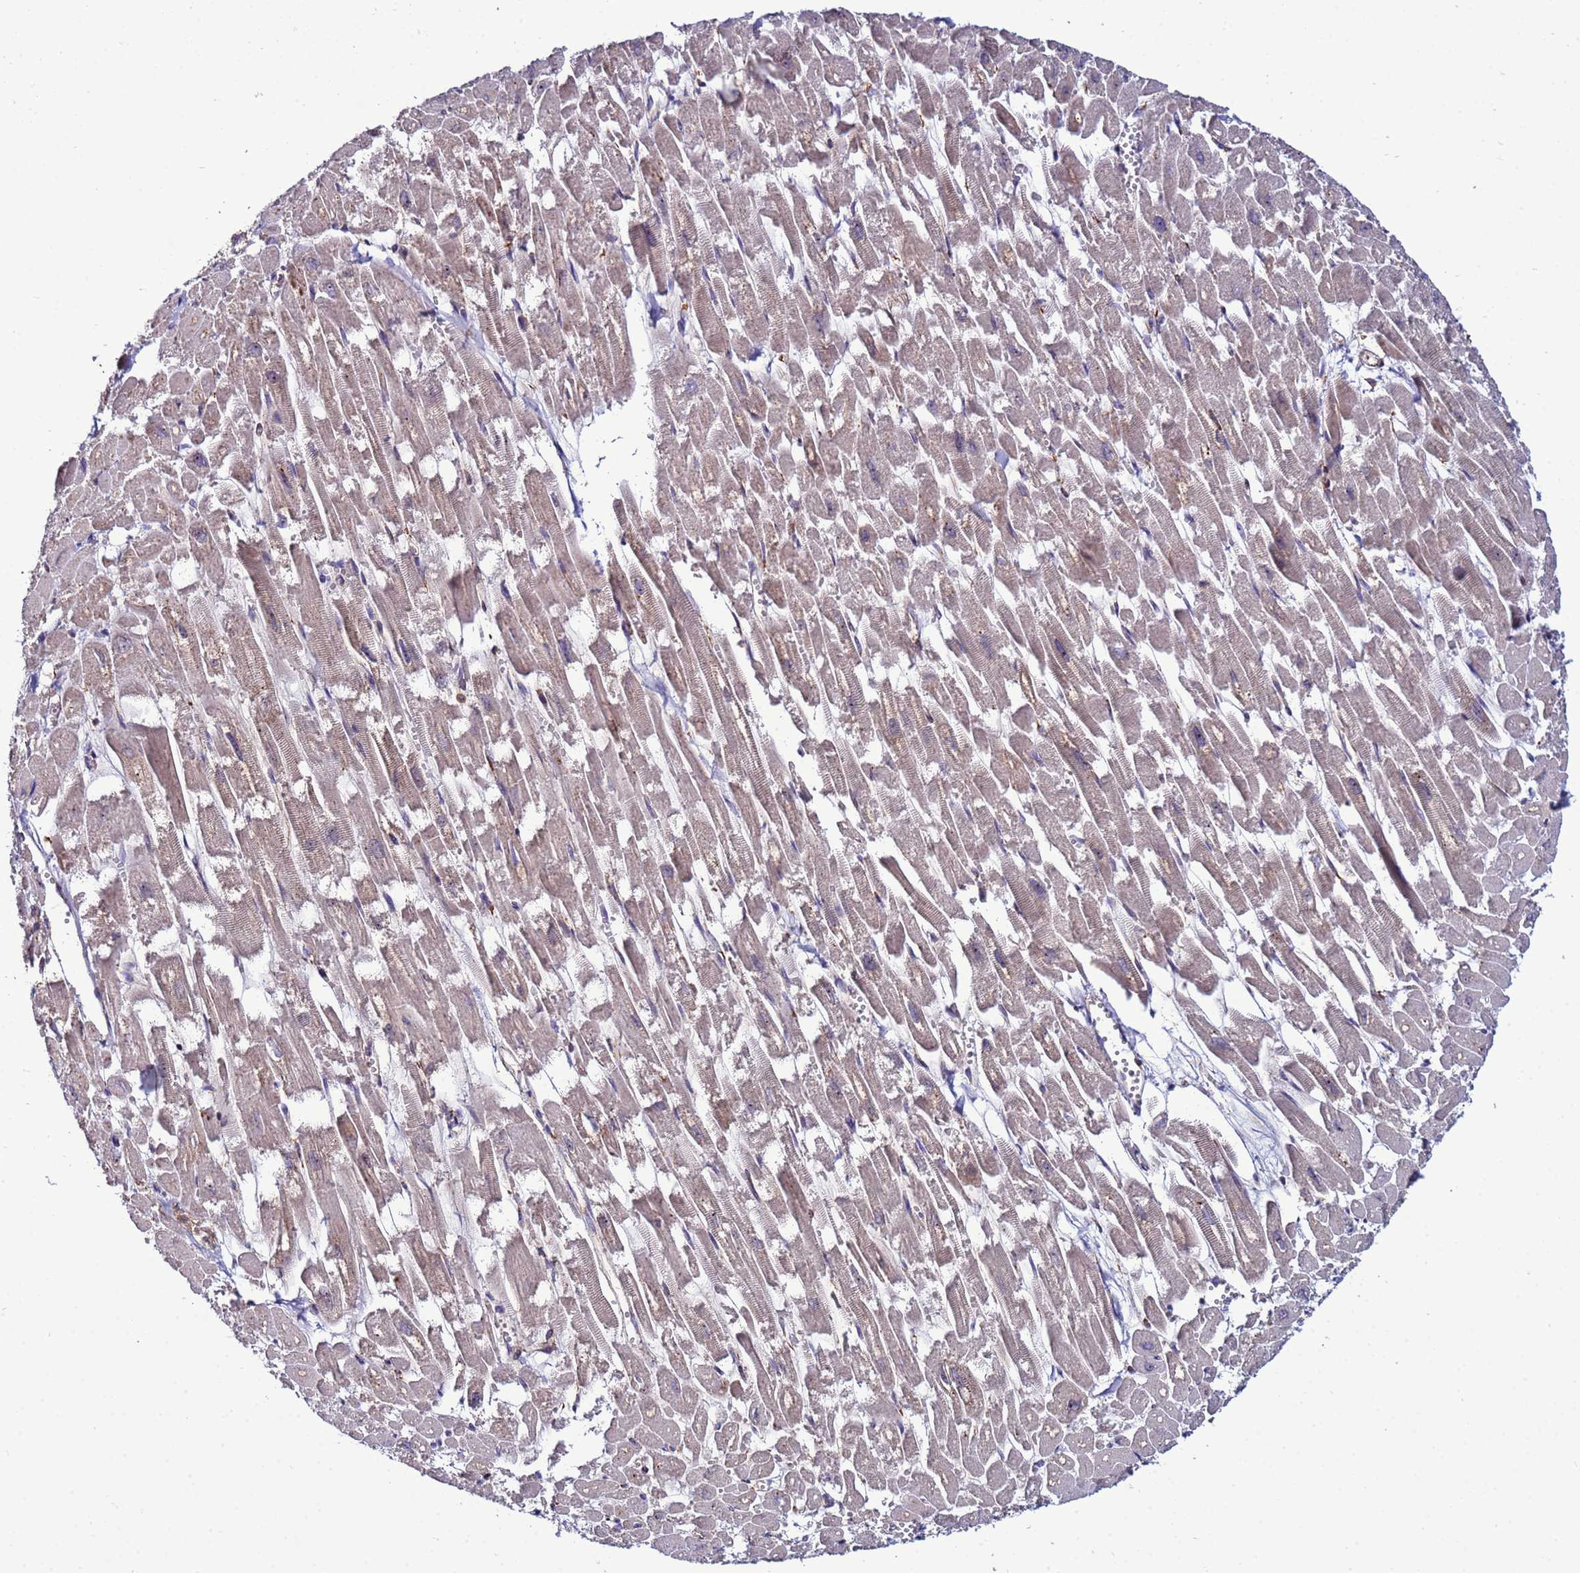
{"staining": {"intensity": "weak", "quantity": "25%-75%", "location": "cytoplasmic/membranous"}, "tissue": "heart muscle", "cell_type": "Cardiomyocytes", "image_type": "normal", "snomed": [{"axis": "morphology", "description": "Normal tissue, NOS"}, {"axis": "topography", "description": "Heart"}], "caption": "Protein staining of benign heart muscle demonstrates weak cytoplasmic/membranous positivity in approximately 25%-75% of cardiomyocytes.", "gene": "NOL8", "patient": {"sex": "male", "age": 54}}